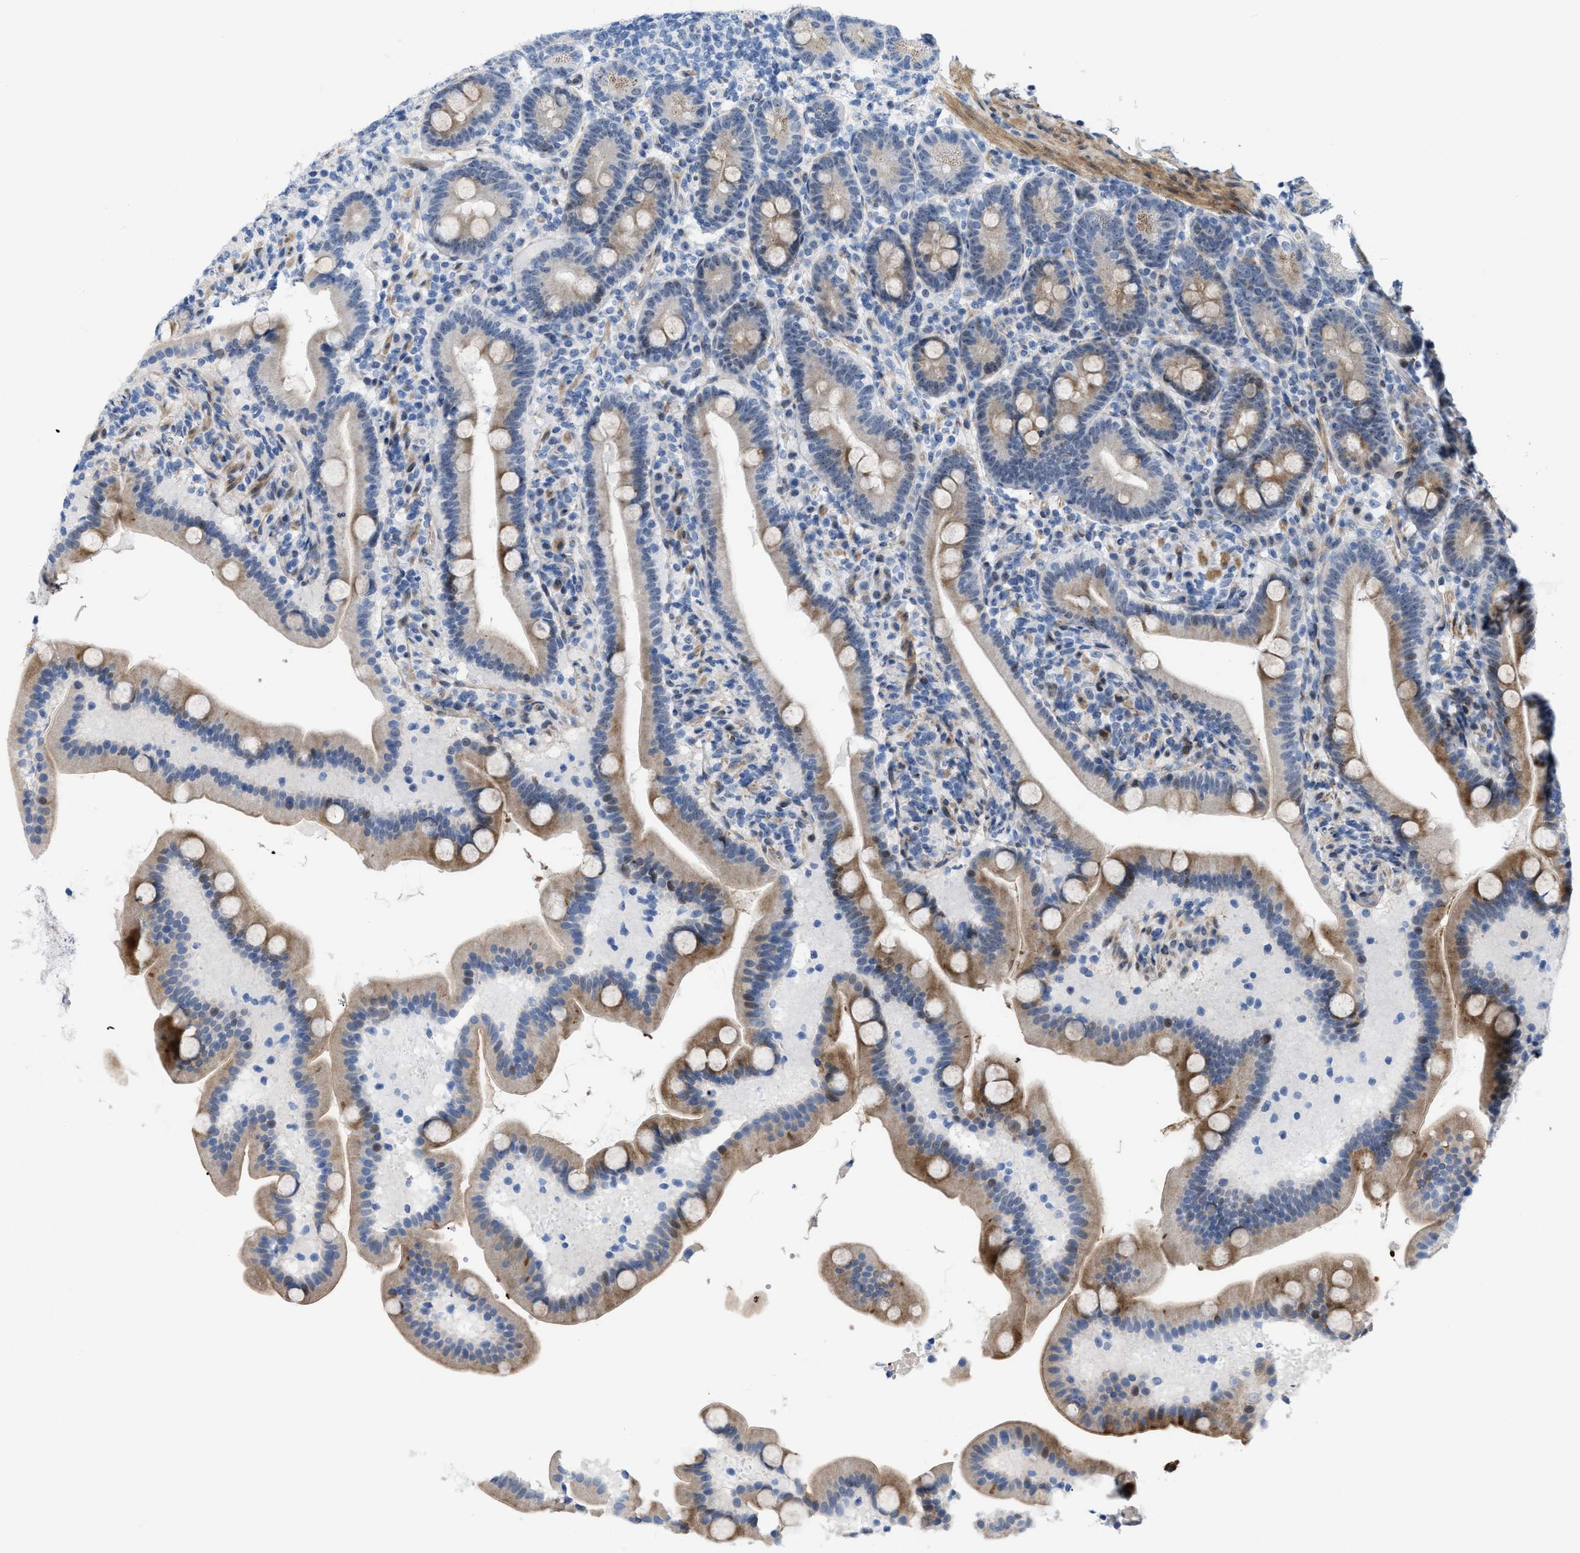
{"staining": {"intensity": "moderate", "quantity": "25%-75%", "location": "cytoplasmic/membranous"}, "tissue": "duodenum", "cell_type": "Glandular cells", "image_type": "normal", "snomed": [{"axis": "morphology", "description": "Normal tissue, NOS"}, {"axis": "topography", "description": "Duodenum"}], "caption": "Moderate cytoplasmic/membranous positivity is identified in about 25%-75% of glandular cells in unremarkable duodenum. (brown staining indicates protein expression, while blue staining denotes nuclei).", "gene": "POLR1F", "patient": {"sex": "male", "age": 54}}